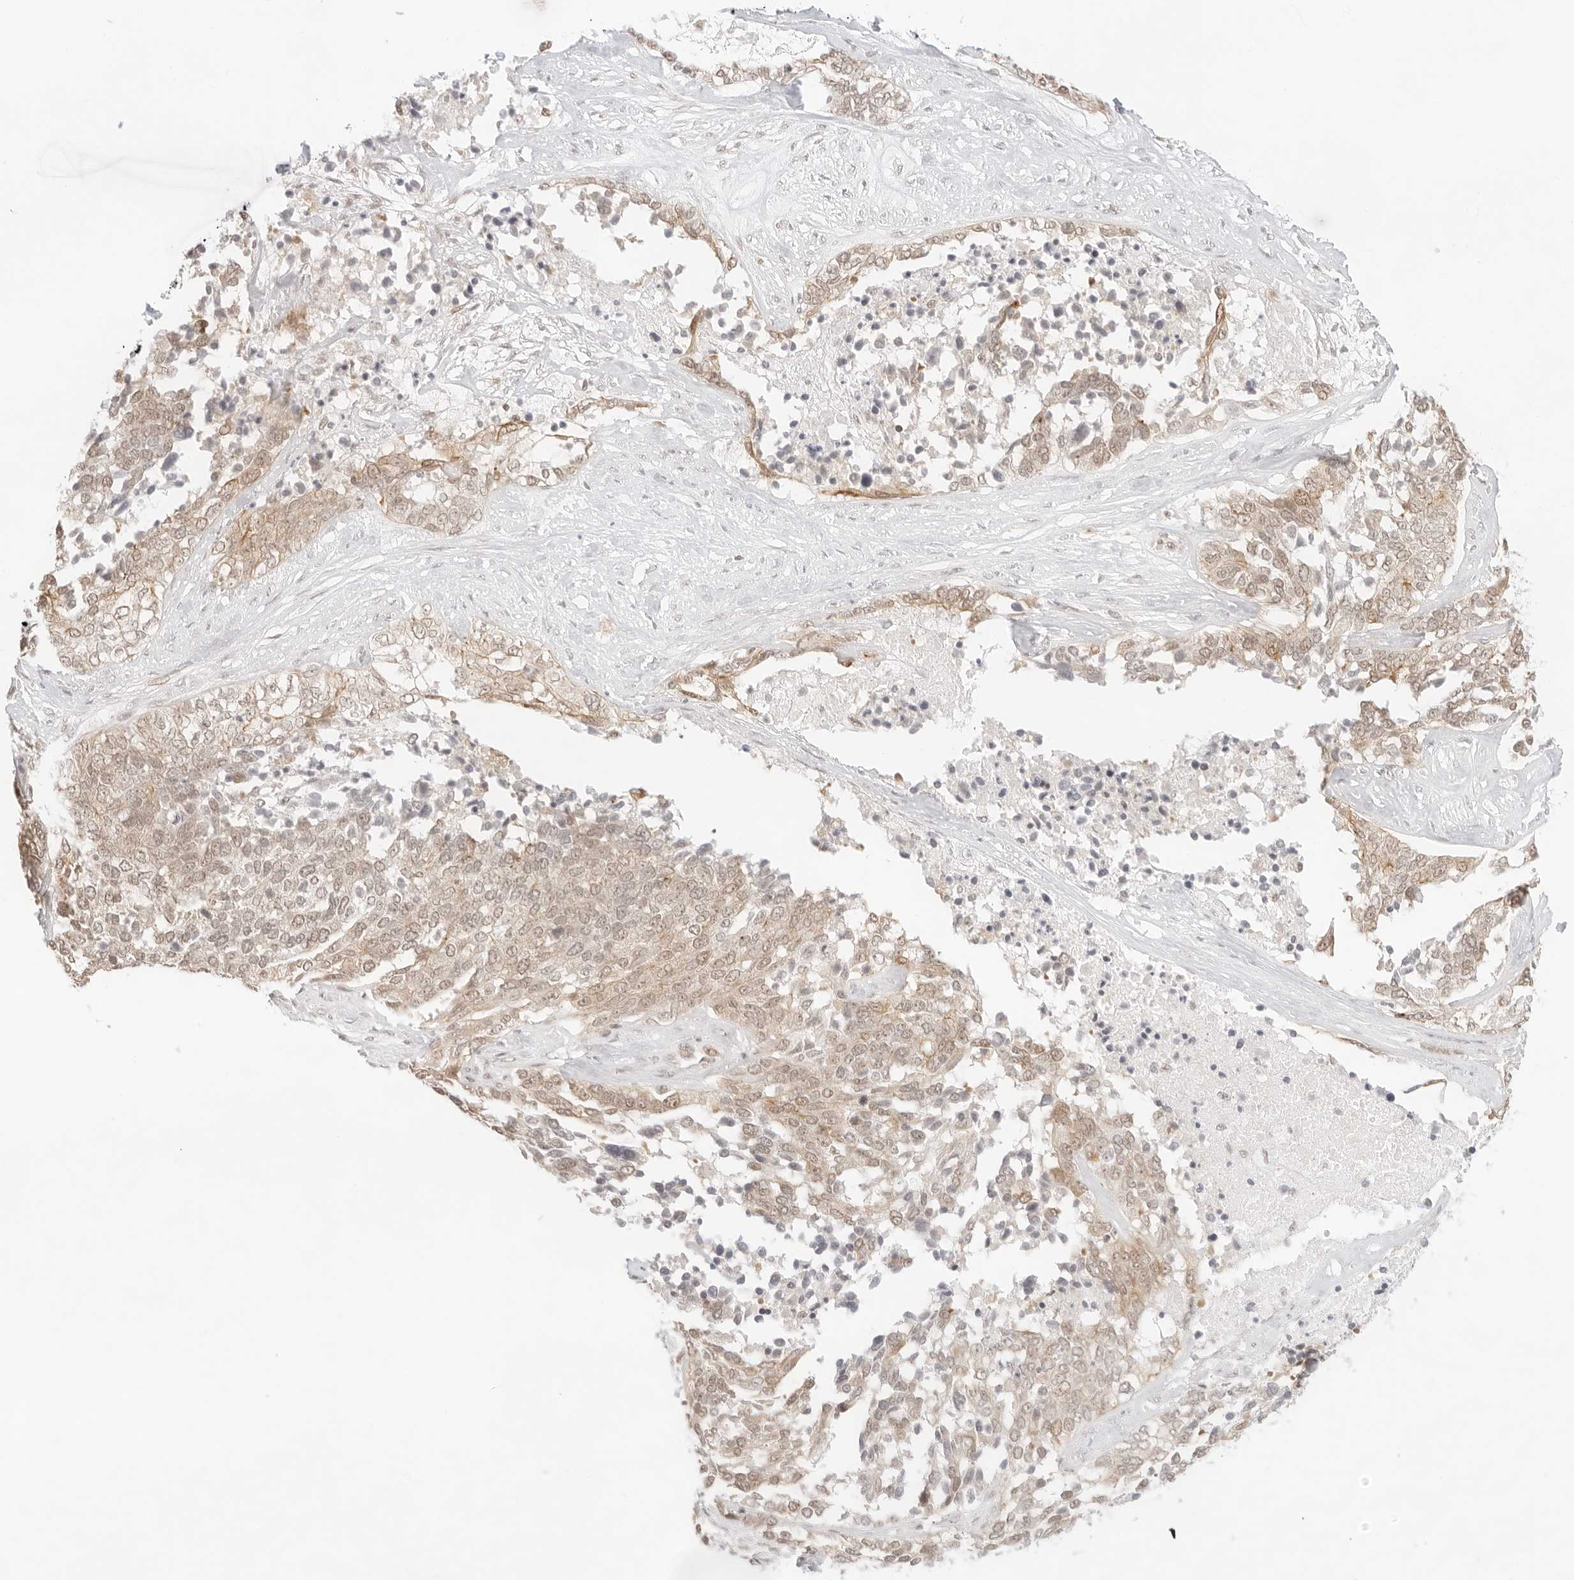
{"staining": {"intensity": "moderate", "quantity": ">75%", "location": "cytoplasmic/membranous,nuclear"}, "tissue": "ovarian cancer", "cell_type": "Tumor cells", "image_type": "cancer", "snomed": [{"axis": "morphology", "description": "Cystadenocarcinoma, serous, NOS"}, {"axis": "topography", "description": "Ovary"}], "caption": "The image exhibits immunohistochemical staining of ovarian cancer (serous cystadenocarcinoma). There is moderate cytoplasmic/membranous and nuclear positivity is seen in approximately >75% of tumor cells. (DAB (3,3'-diaminobenzidine) IHC, brown staining for protein, blue staining for nuclei).", "gene": "GNAS", "patient": {"sex": "female", "age": 44}}